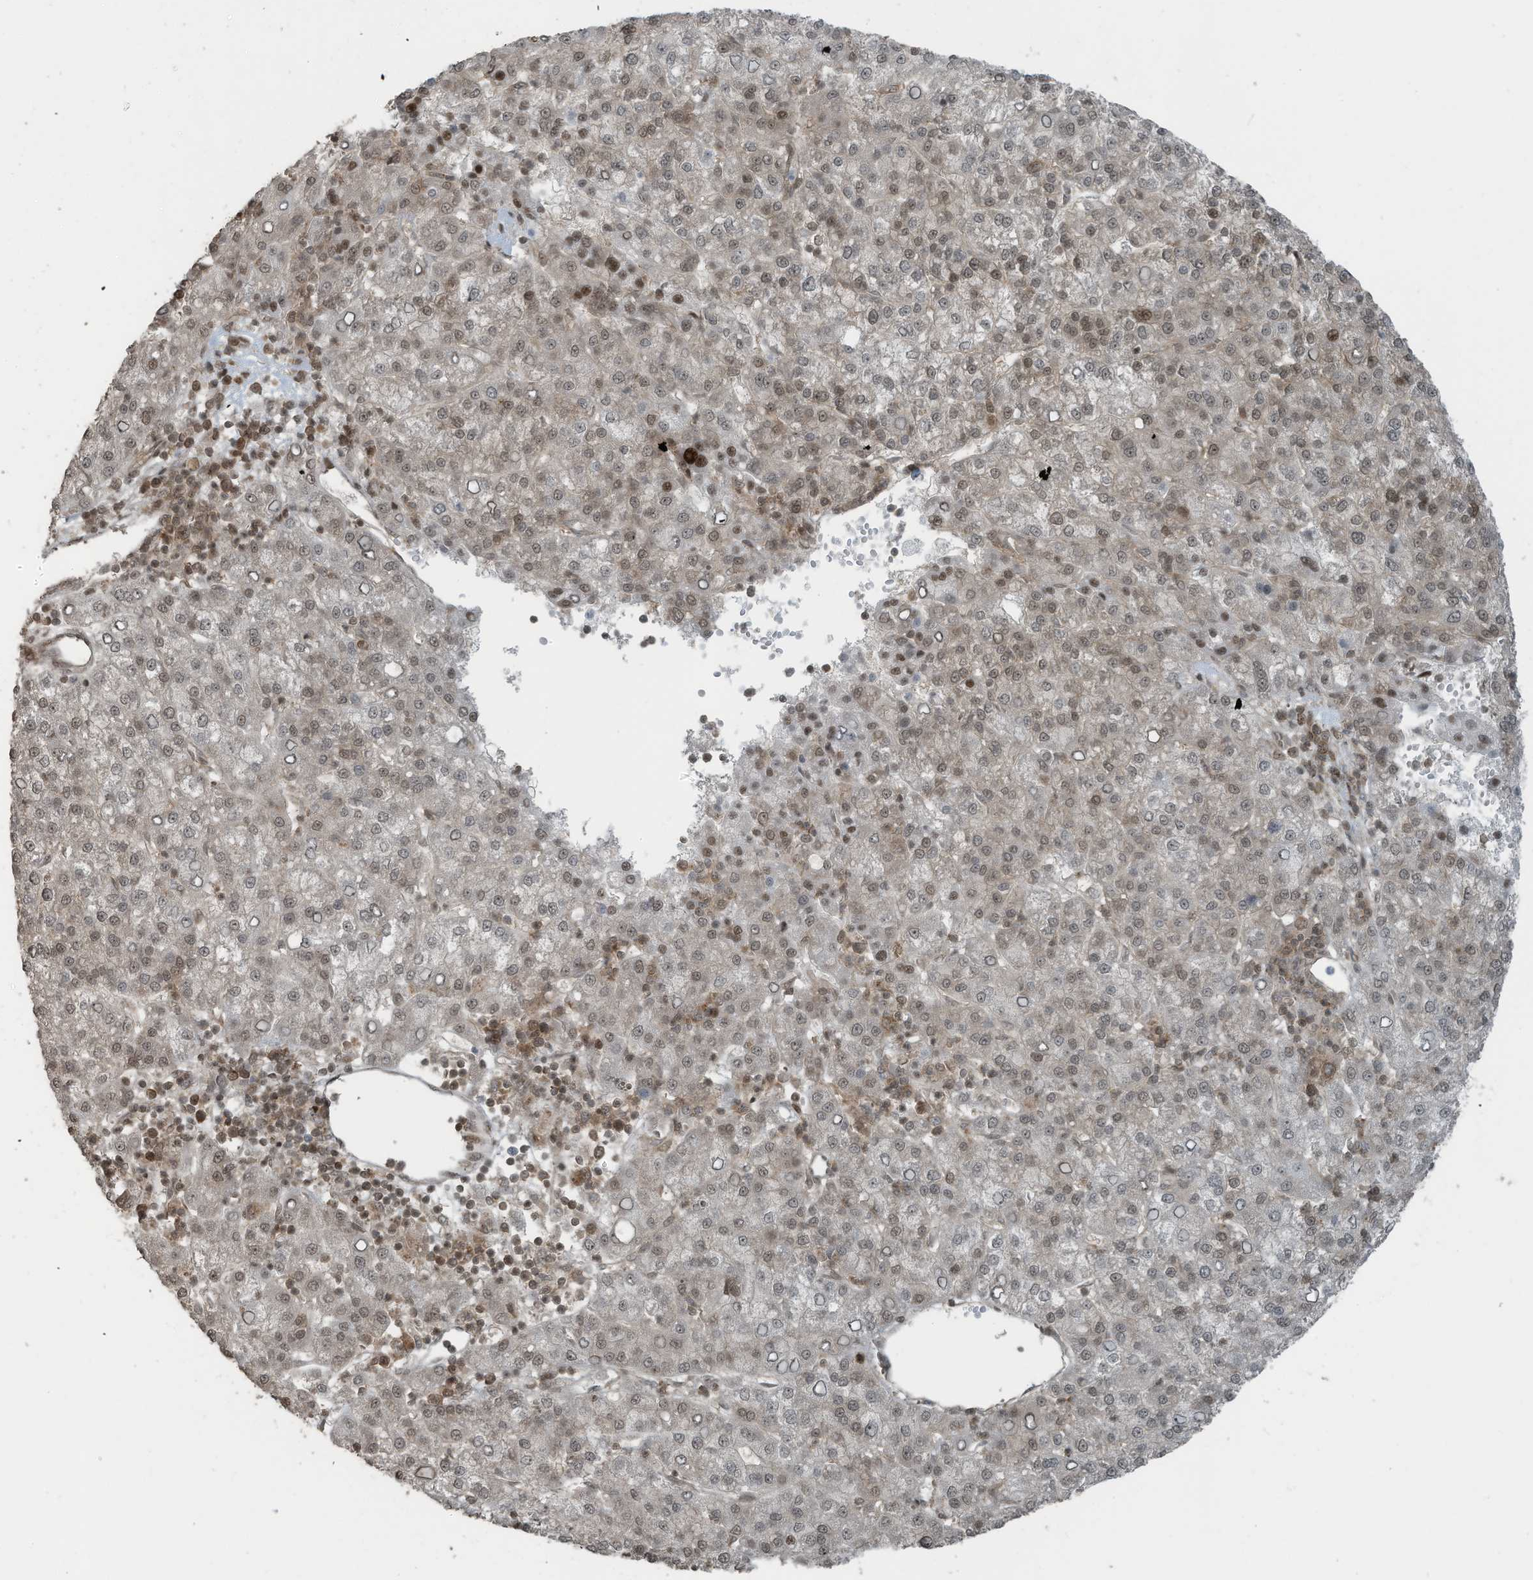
{"staining": {"intensity": "weak", "quantity": ">75%", "location": "nuclear"}, "tissue": "liver cancer", "cell_type": "Tumor cells", "image_type": "cancer", "snomed": [{"axis": "morphology", "description": "Carcinoma, Hepatocellular, NOS"}, {"axis": "topography", "description": "Liver"}], "caption": "Weak nuclear expression is appreciated in approximately >75% of tumor cells in hepatocellular carcinoma (liver). The staining is performed using DAB (3,3'-diaminobenzidine) brown chromogen to label protein expression. The nuclei are counter-stained blue using hematoxylin.", "gene": "PCNP", "patient": {"sex": "female", "age": 58}}